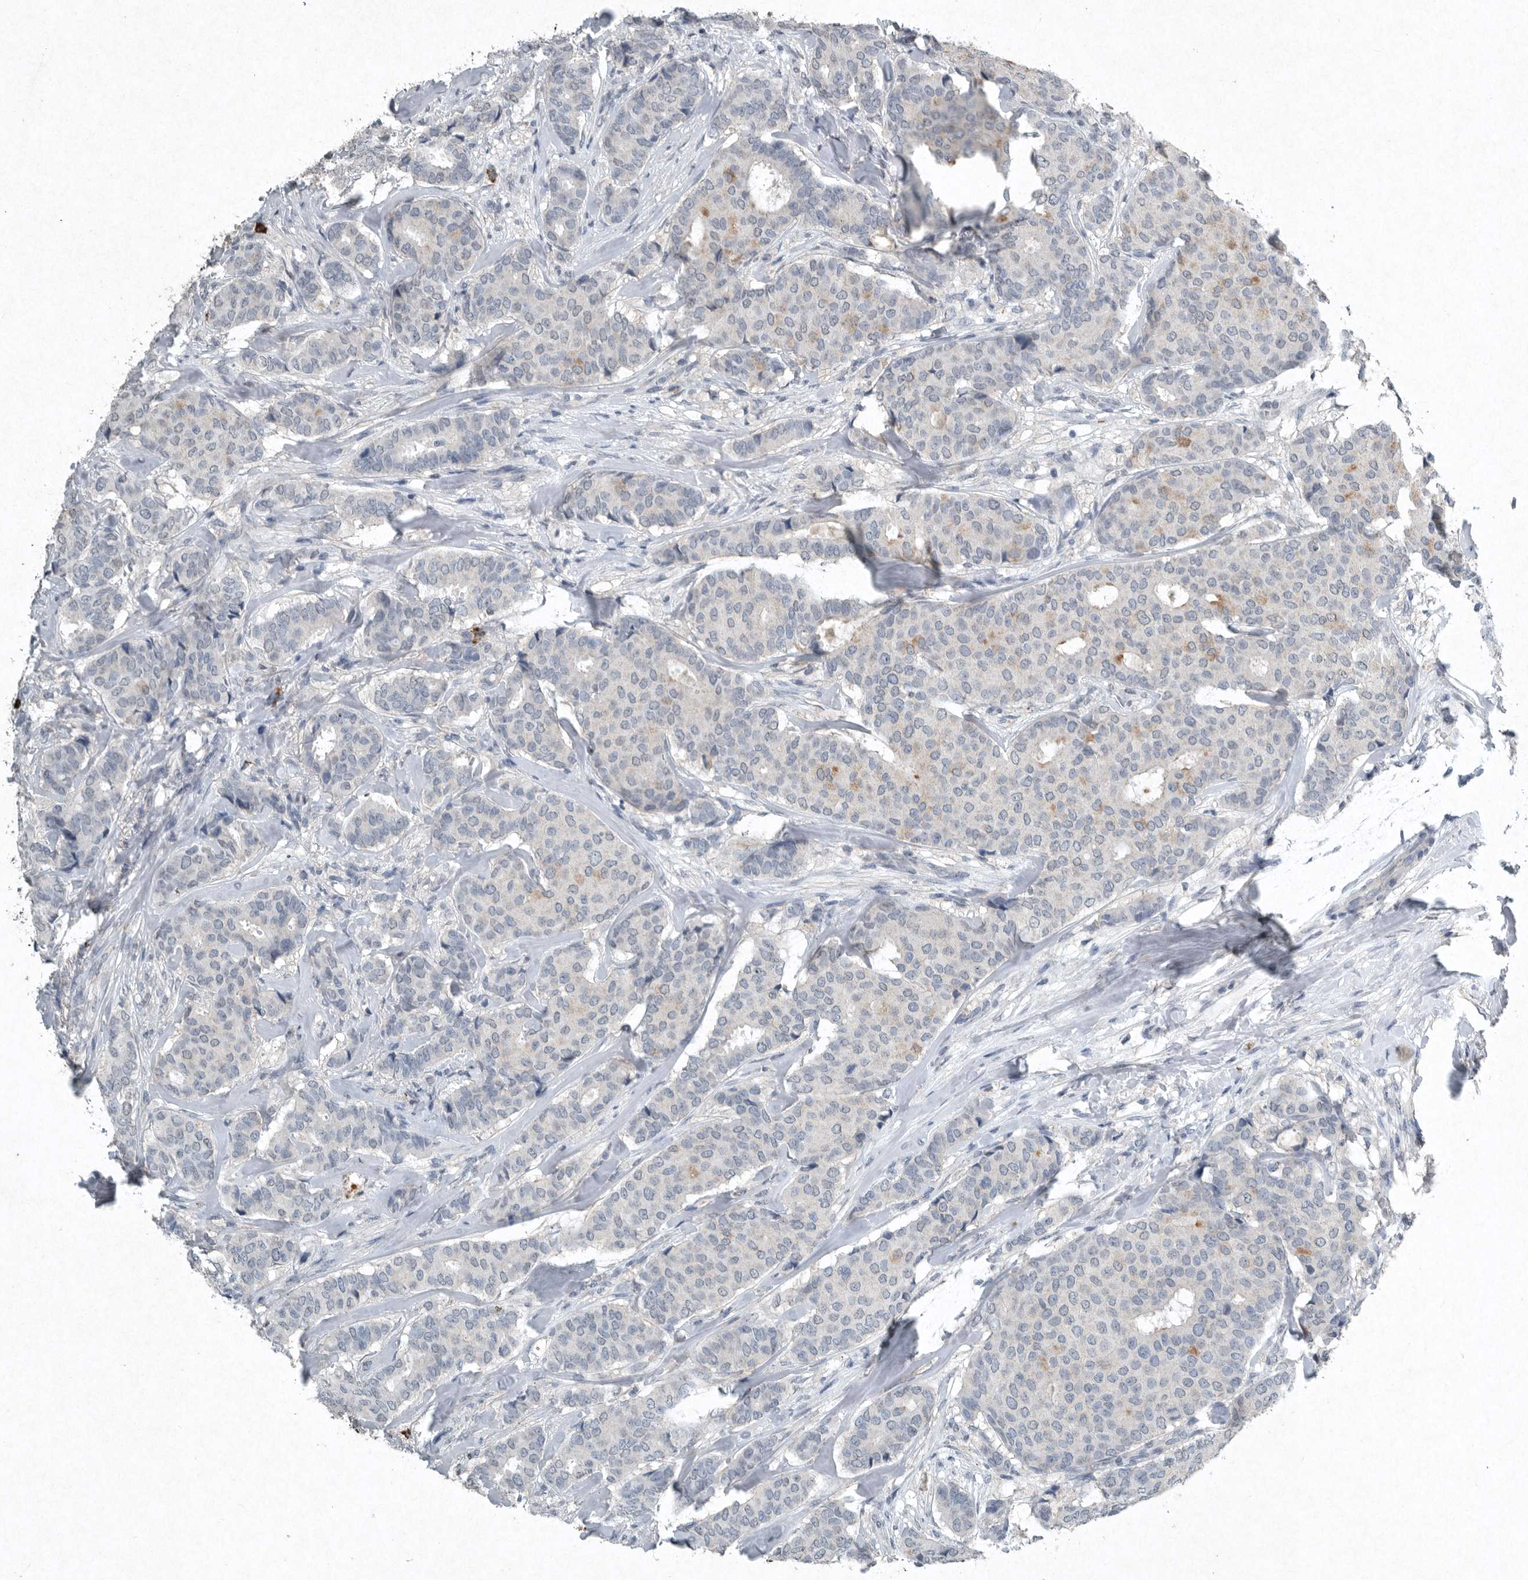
{"staining": {"intensity": "weak", "quantity": "<25%", "location": "cytoplasmic/membranous"}, "tissue": "breast cancer", "cell_type": "Tumor cells", "image_type": "cancer", "snomed": [{"axis": "morphology", "description": "Duct carcinoma"}, {"axis": "topography", "description": "Breast"}], "caption": "Tumor cells are negative for protein expression in human infiltrating ductal carcinoma (breast).", "gene": "IL20", "patient": {"sex": "female", "age": 75}}